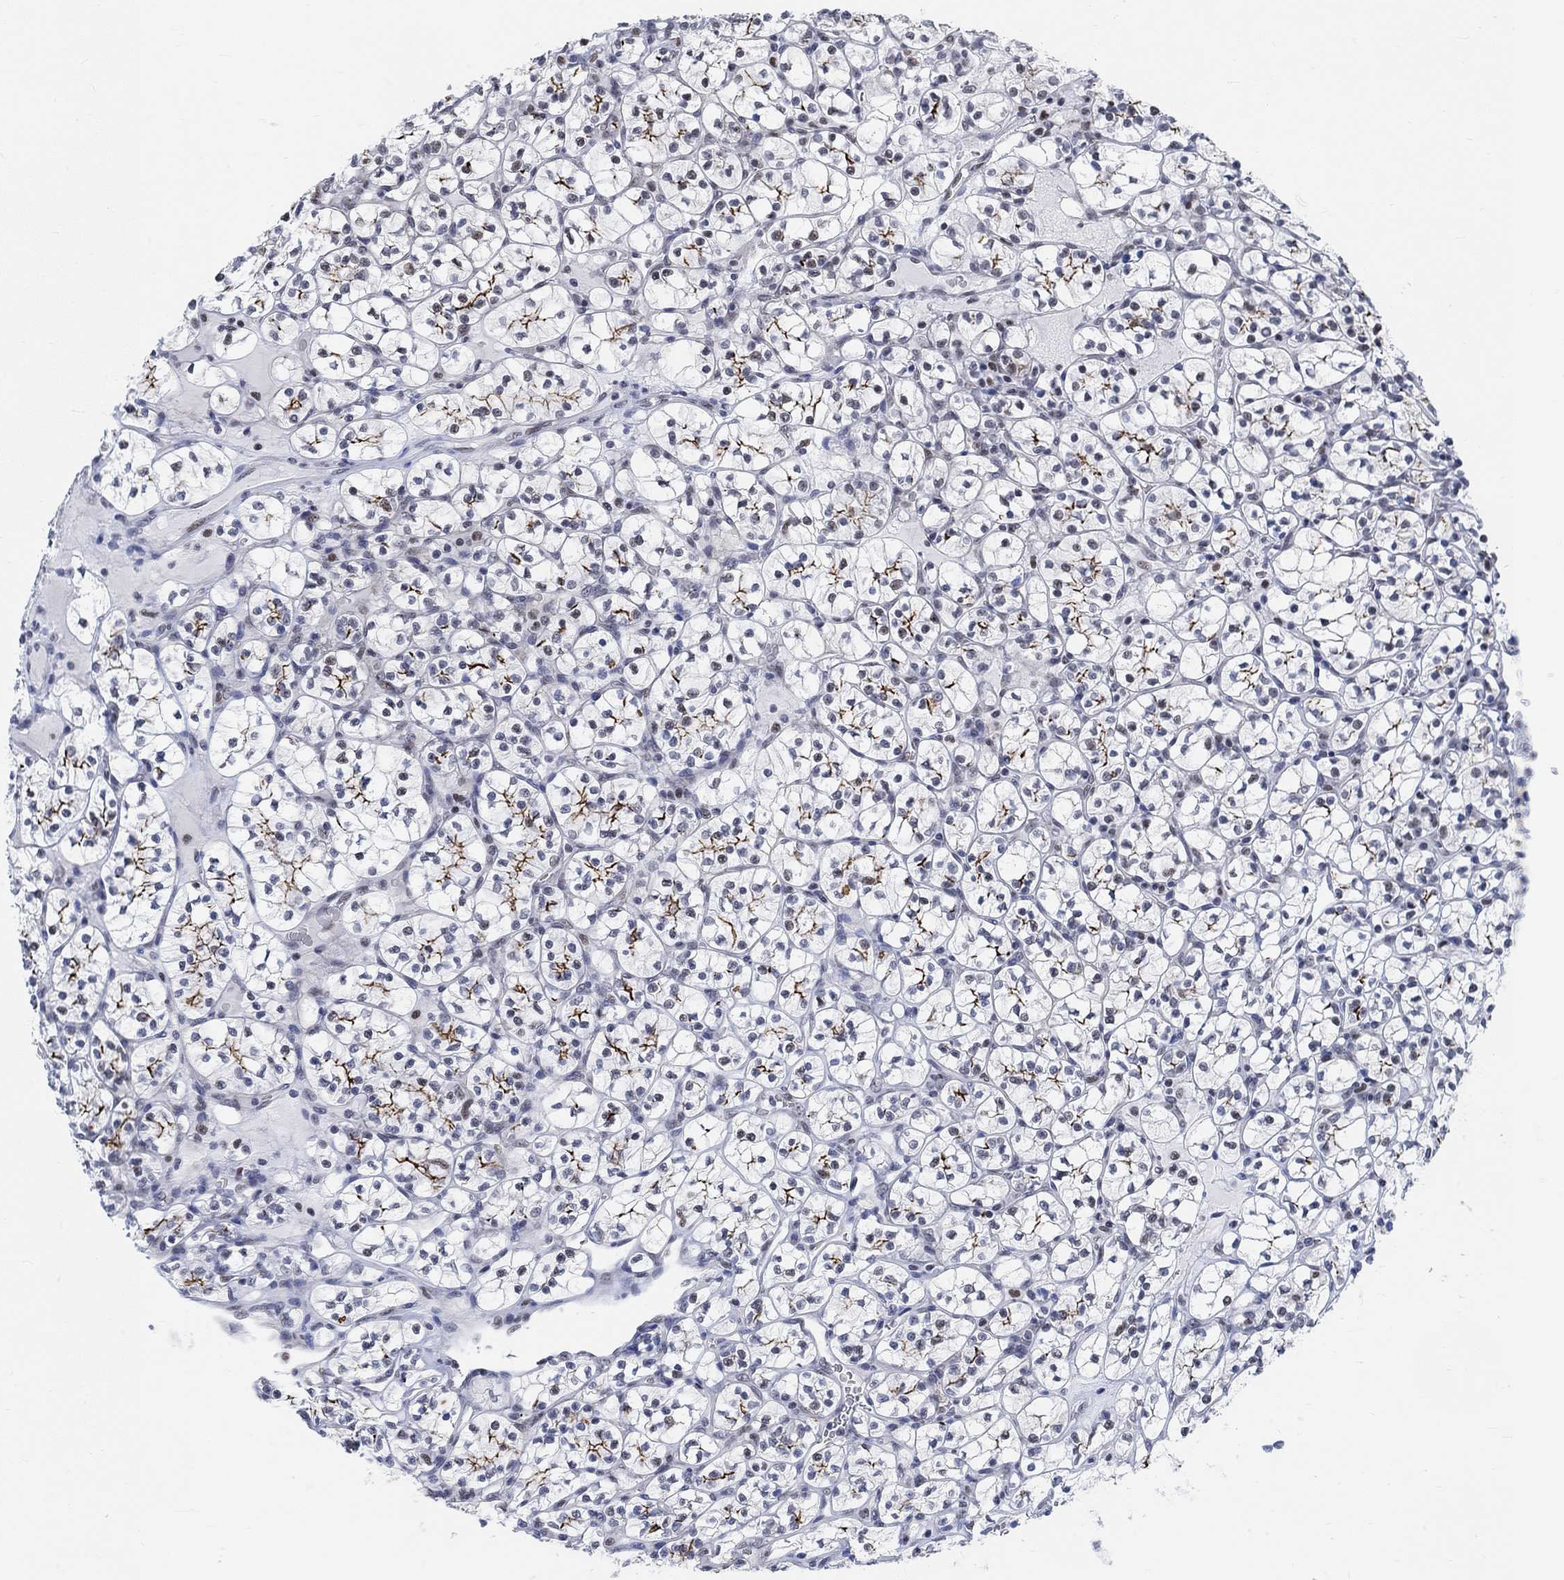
{"staining": {"intensity": "moderate", "quantity": "<25%", "location": "cytoplasmic/membranous"}, "tissue": "renal cancer", "cell_type": "Tumor cells", "image_type": "cancer", "snomed": [{"axis": "morphology", "description": "Adenocarcinoma, NOS"}, {"axis": "topography", "description": "Kidney"}], "caption": "Renal adenocarcinoma stained for a protein reveals moderate cytoplasmic/membranous positivity in tumor cells. (DAB (3,3'-diaminobenzidine) IHC with brightfield microscopy, high magnification).", "gene": "KCNH8", "patient": {"sex": "female", "age": 89}}